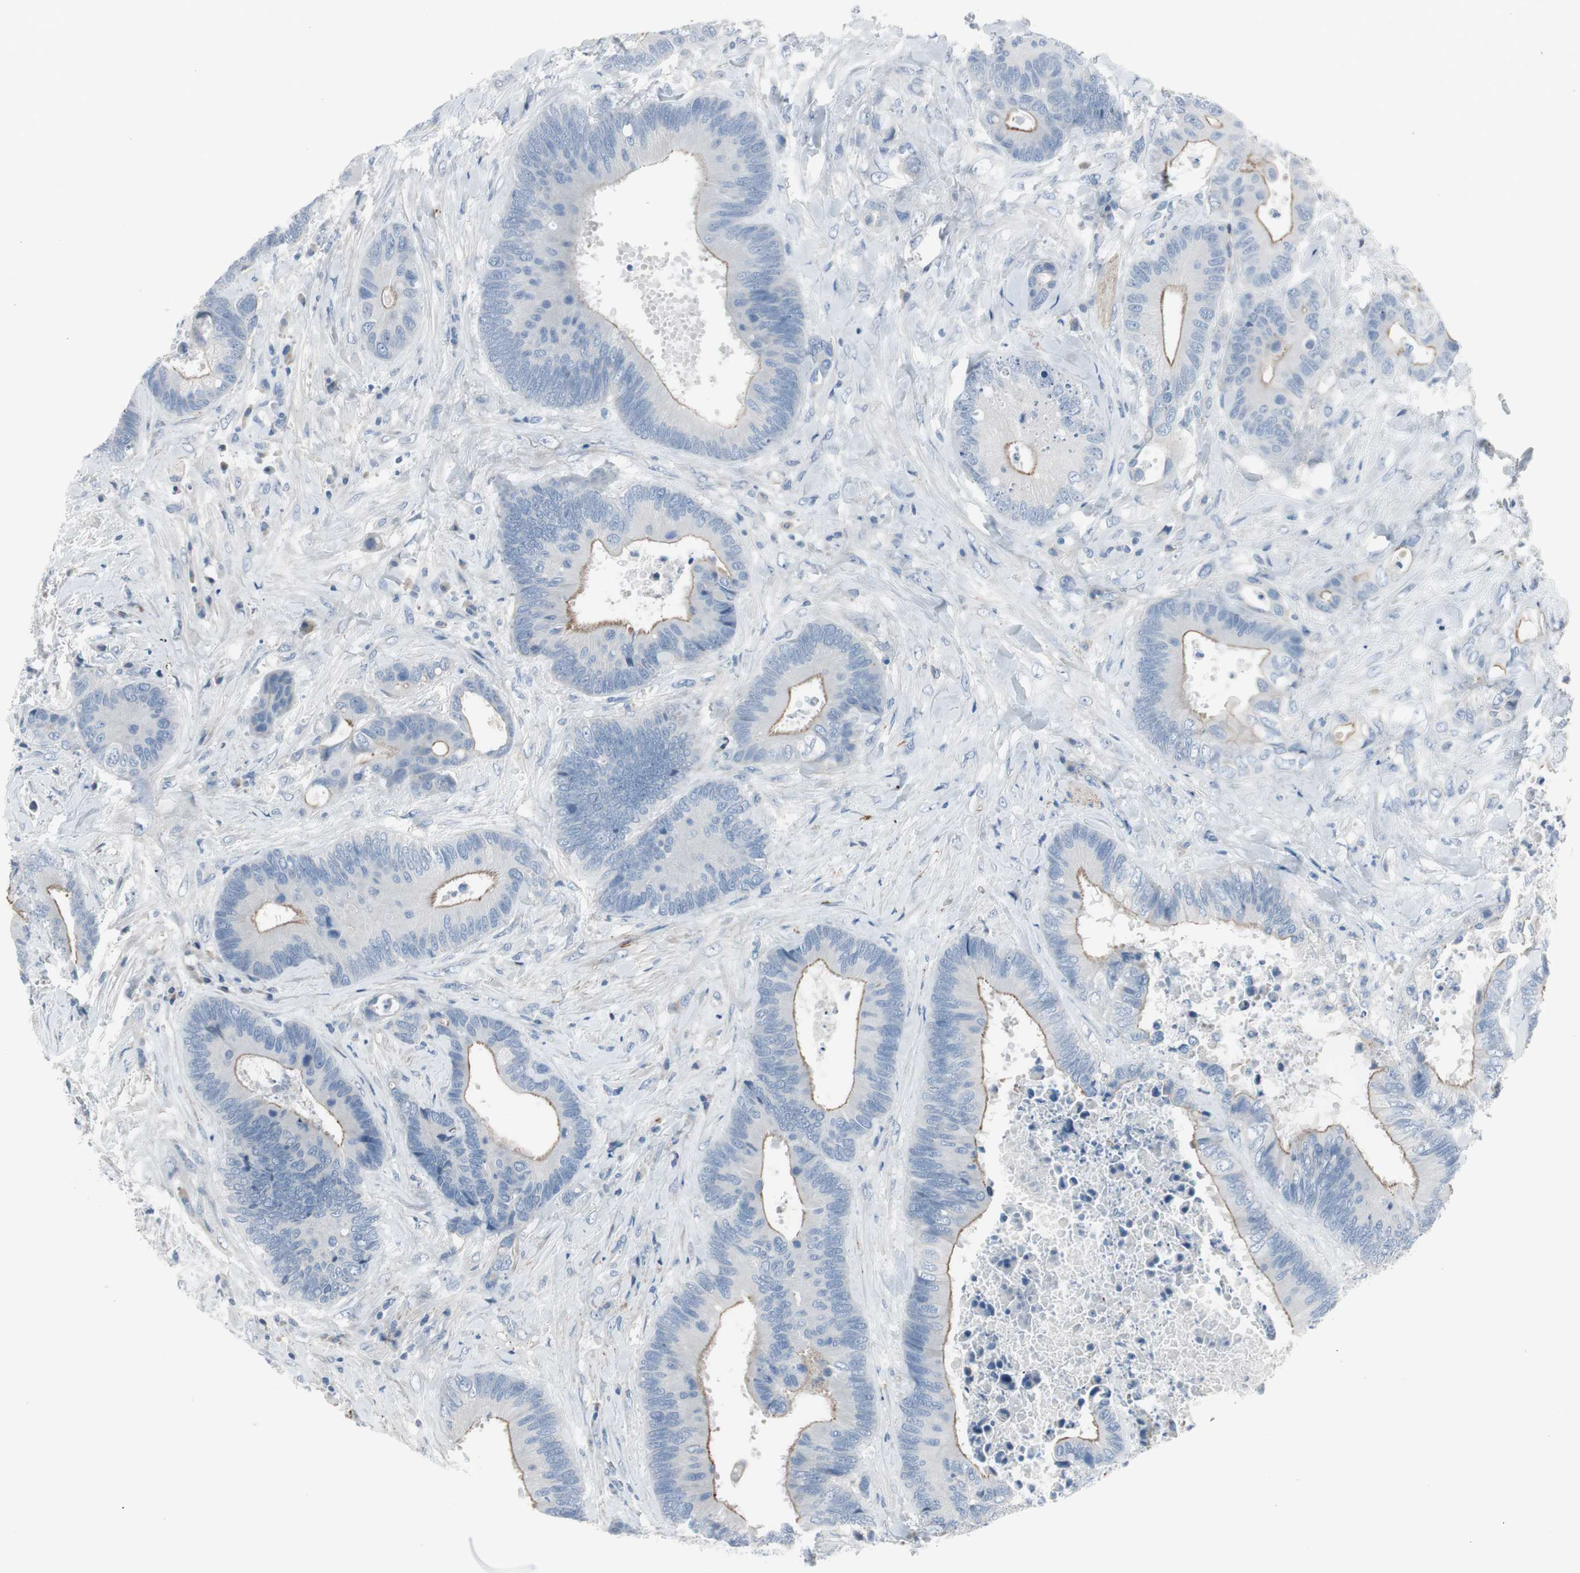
{"staining": {"intensity": "moderate", "quantity": "<25%", "location": "cytoplasmic/membranous"}, "tissue": "colorectal cancer", "cell_type": "Tumor cells", "image_type": "cancer", "snomed": [{"axis": "morphology", "description": "Adenocarcinoma, NOS"}, {"axis": "topography", "description": "Rectum"}], "caption": "A histopathology image showing moderate cytoplasmic/membranous positivity in about <25% of tumor cells in colorectal cancer (adenocarcinoma), as visualized by brown immunohistochemical staining.", "gene": "CACNA2D1", "patient": {"sex": "male", "age": 55}}